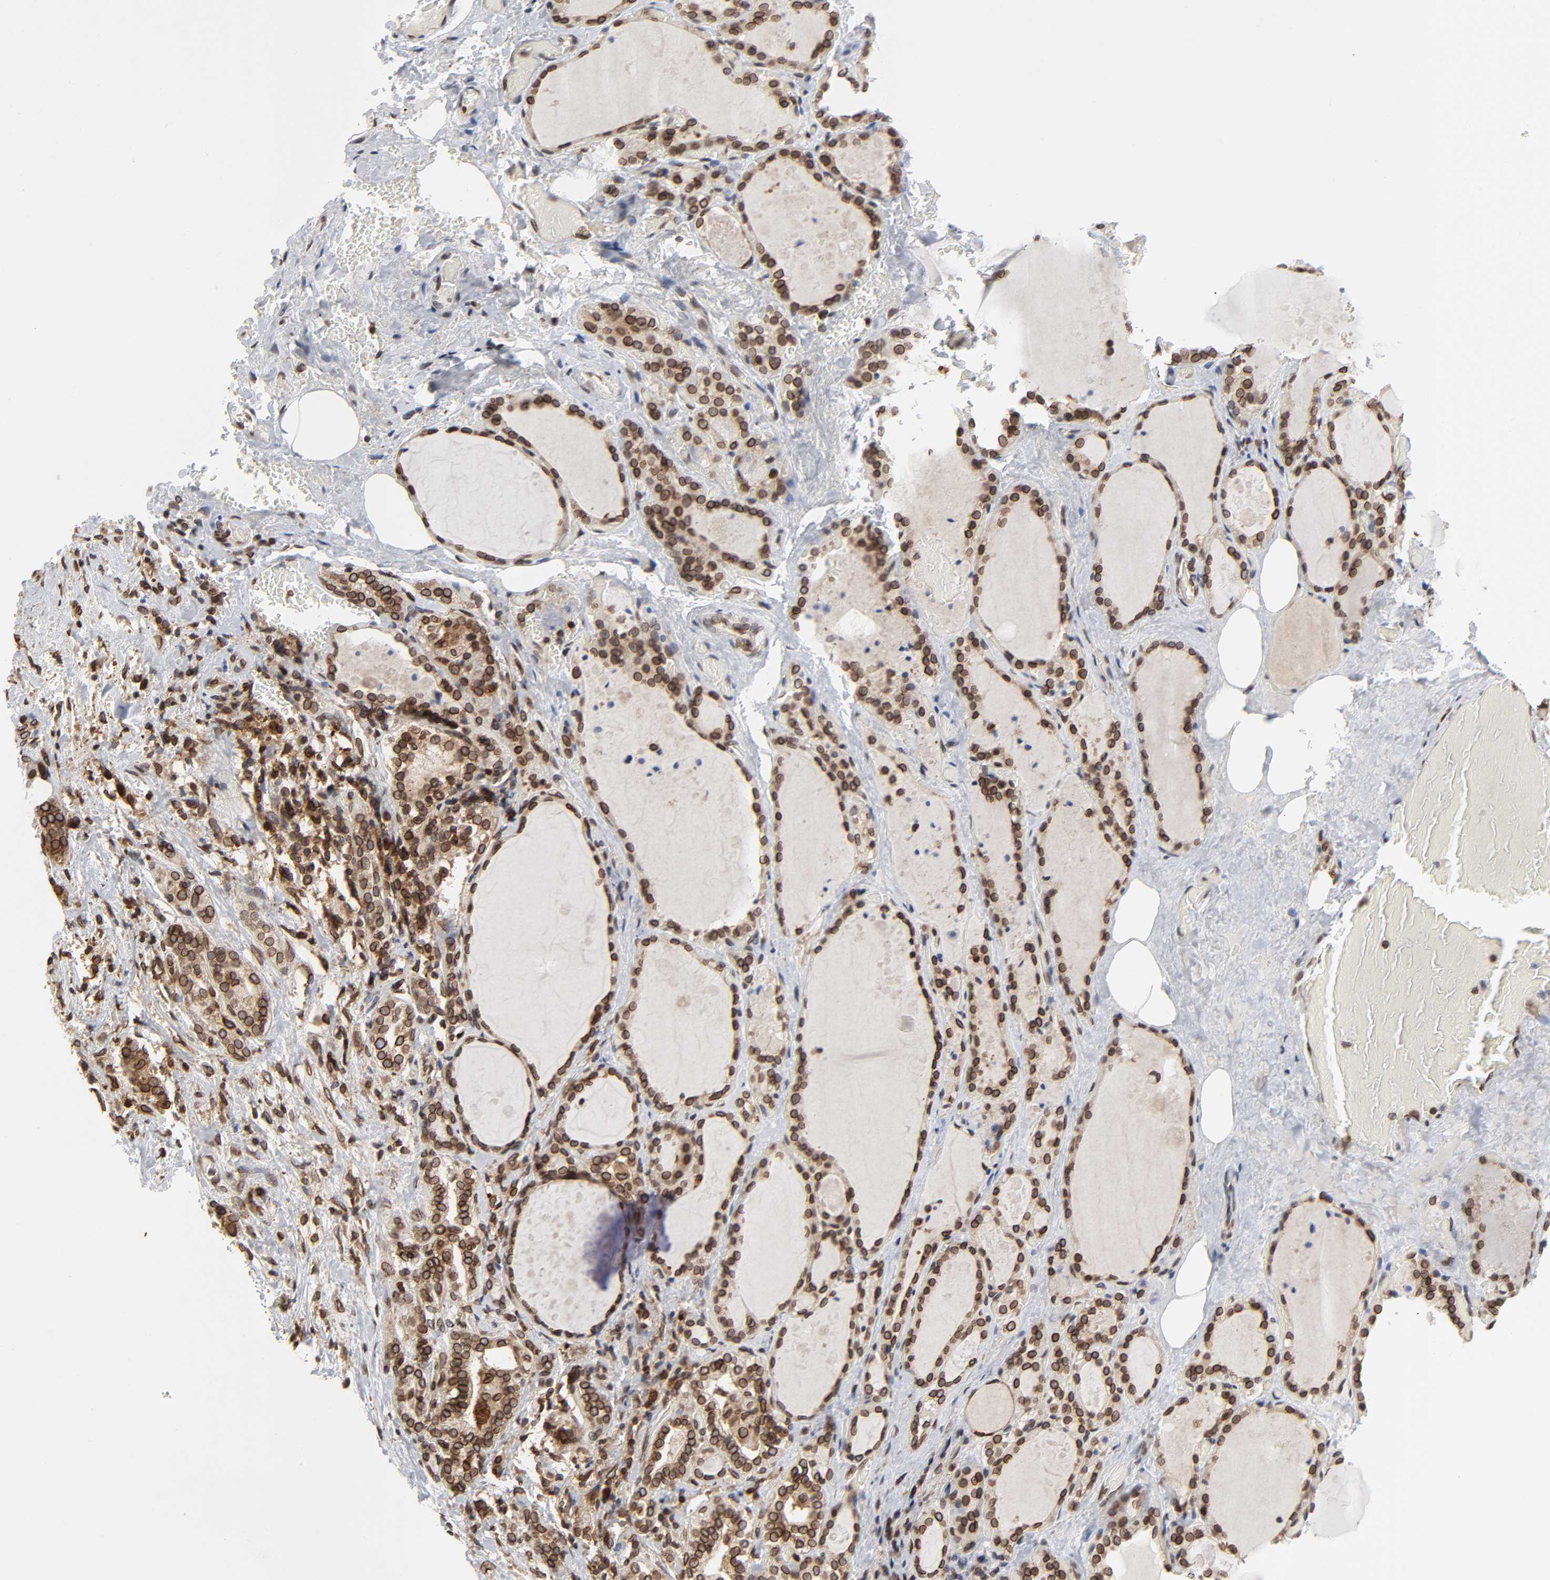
{"staining": {"intensity": "strong", "quantity": ">75%", "location": "cytoplasmic/membranous,nuclear"}, "tissue": "thyroid gland", "cell_type": "Glandular cells", "image_type": "normal", "snomed": [{"axis": "morphology", "description": "Normal tissue, NOS"}, {"axis": "topography", "description": "Thyroid gland"}], "caption": "A brown stain labels strong cytoplasmic/membranous,nuclear staining of a protein in glandular cells of benign human thyroid gland. The protein is stained brown, and the nuclei are stained in blue (DAB (3,3'-diaminobenzidine) IHC with brightfield microscopy, high magnification).", "gene": "RANGAP1", "patient": {"sex": "male", "age": 61}}